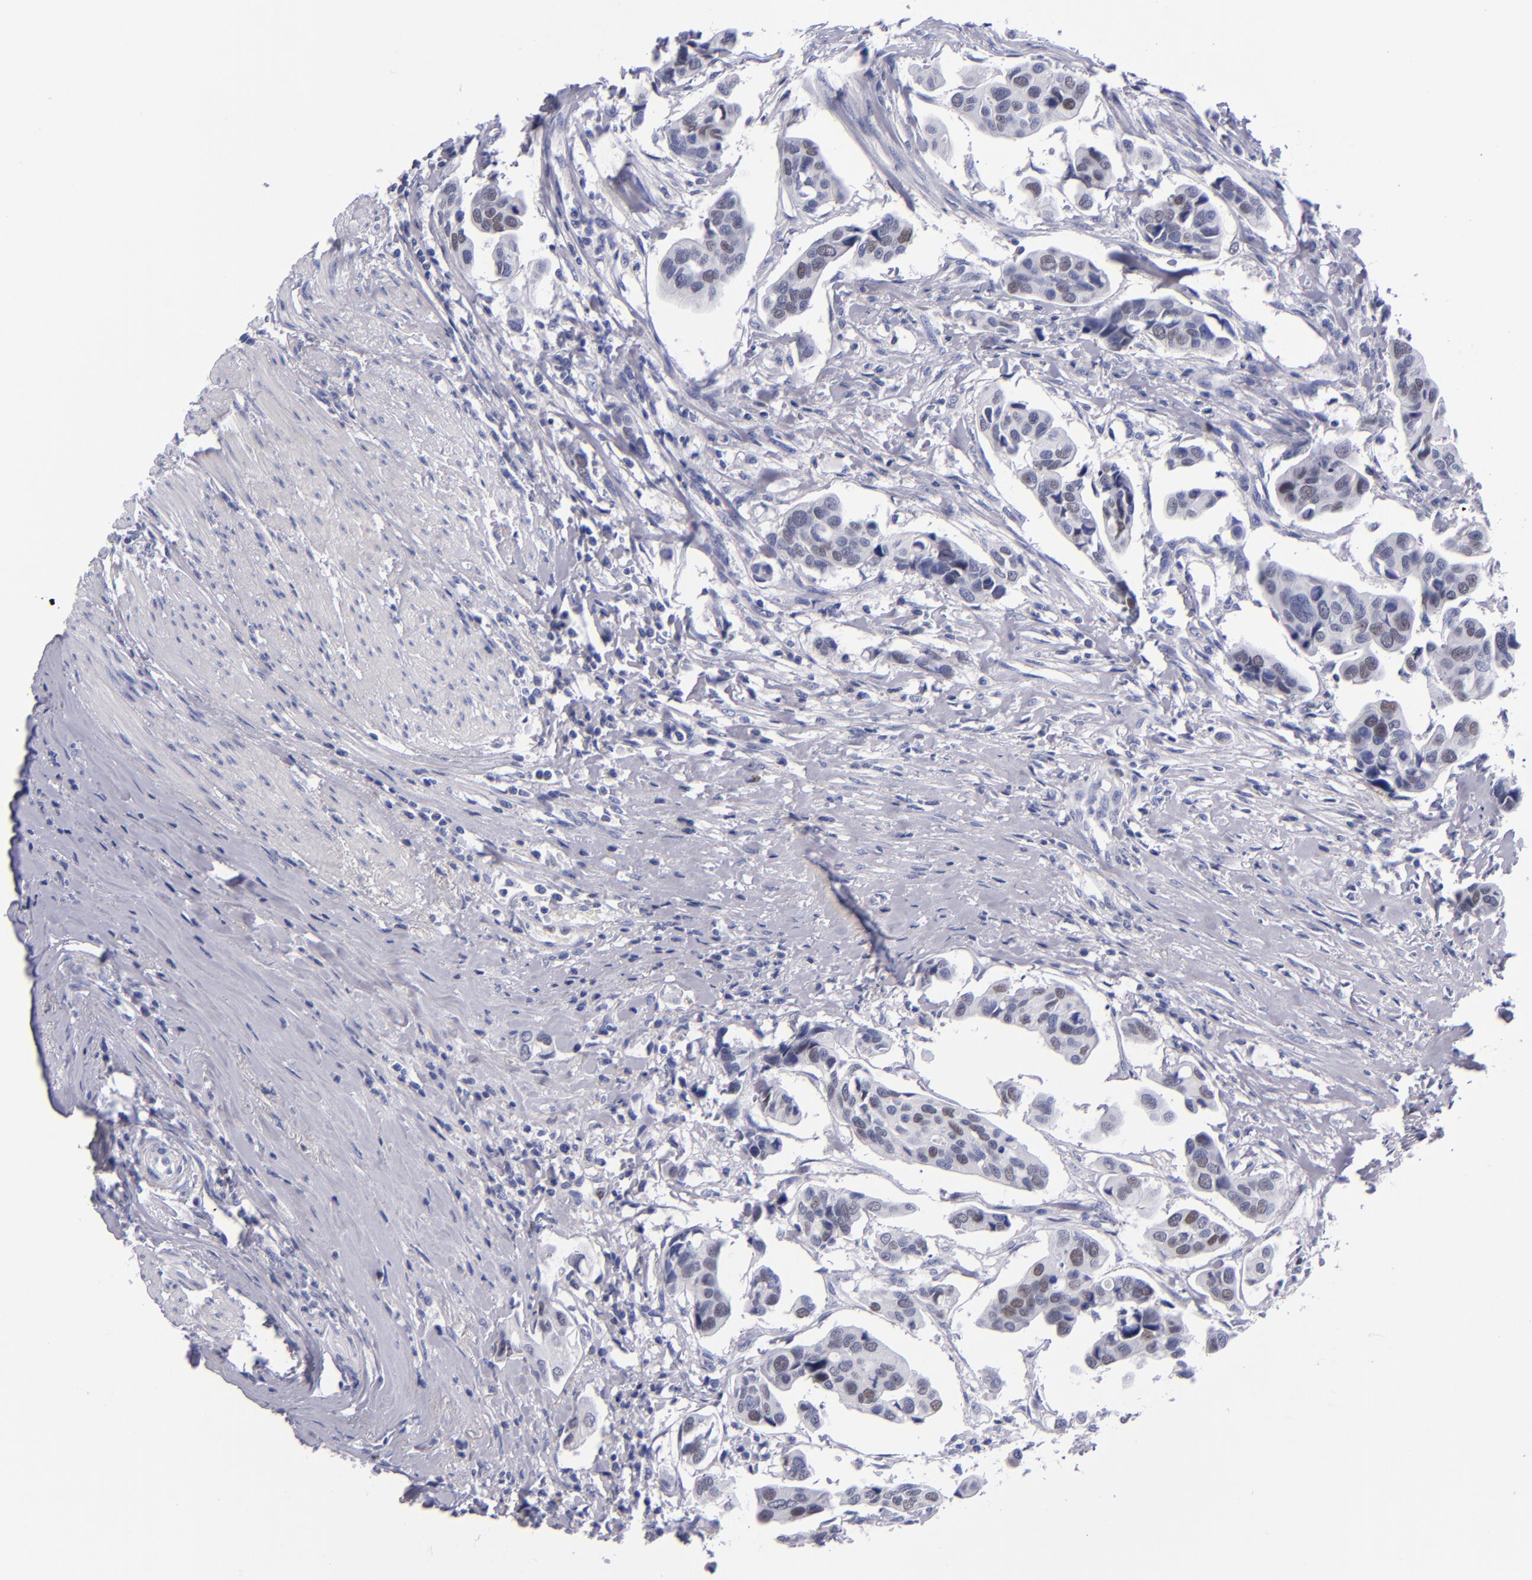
{"staining": {"intensity": "negative", "quantity": "none", "location": "none"}, "tissue": "urothelial cancer", "cell_type": "Tumor cells", "image_type": "cancer", "snomed": [{"axis": "morphology", "description": "Adenocarcinoma, NOS"}, {"axis": "topography", "description": "Urinary bladder"}], "caption": "DAB immunohistochemical staining of human adenocarcinoma reveals no significant staining in tumor cells. Brightfield microscopy of immunohistochemistry (IHC) stained with DAB (3,3'-diaminobenzidine) (brown) and hematoxylin (blue), captured at high magnification.", "gene": "MCM7", "patient": {"sex": "male", "age": 61}}